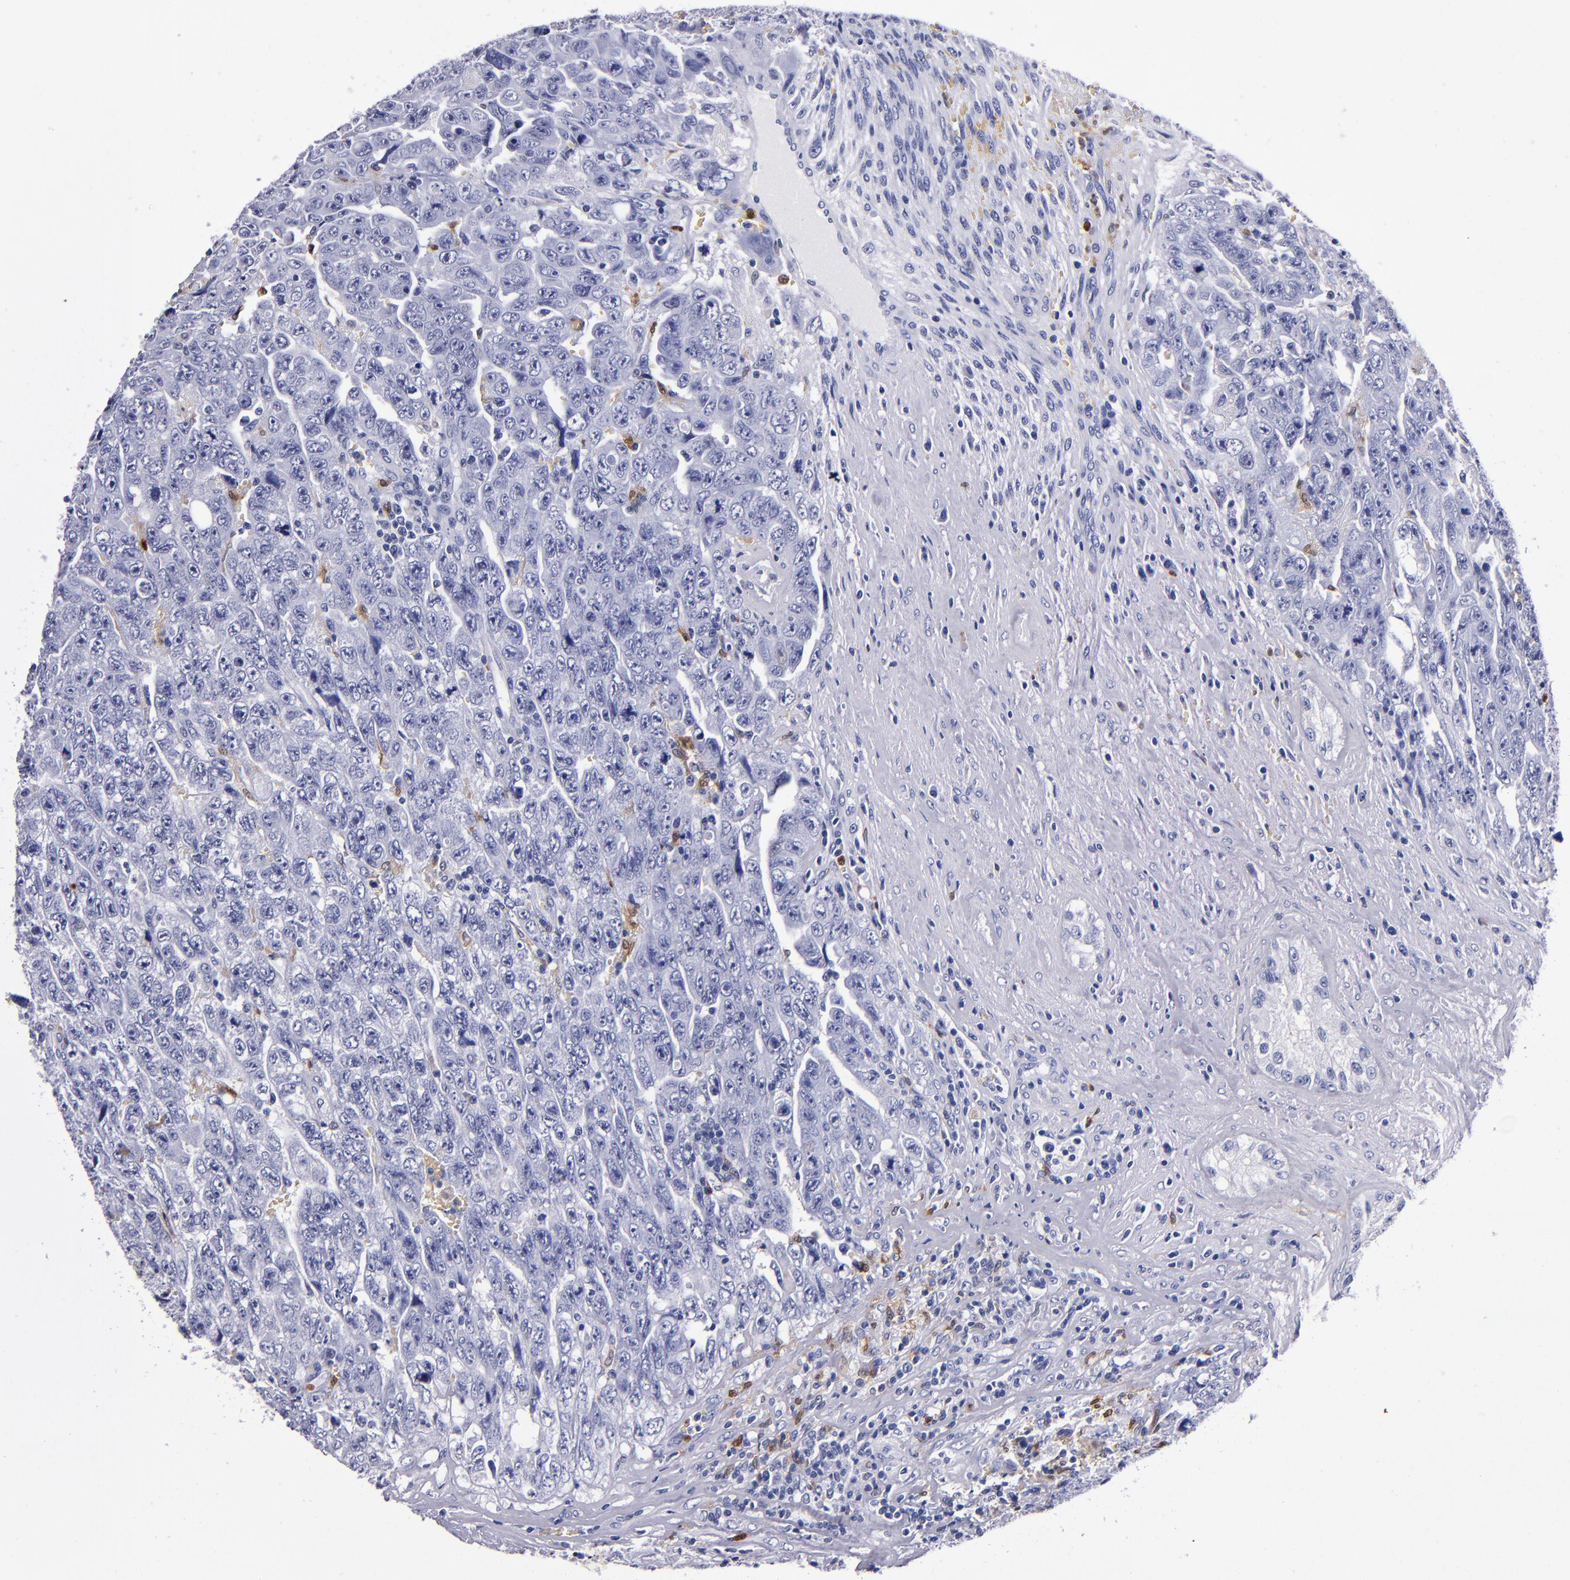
{"staining": {"intensity": "negative", "quantity": "none", "location": "none"}, "tissue": "testis cancer", "cell_type": "Tumor cells", "image_type": "cancer", "snomed": [{"axis": "morphology", "description": "Carcinoma, Embryonal, NOS"}, {"axis": "topography", "description": "Testis"}], "caption": "A micrograph of human embryonal carcinoma (testis) is negative for staining in tumor cells.", "gene": "S100A8", "patient": {"sex": "male", "age": 28}}